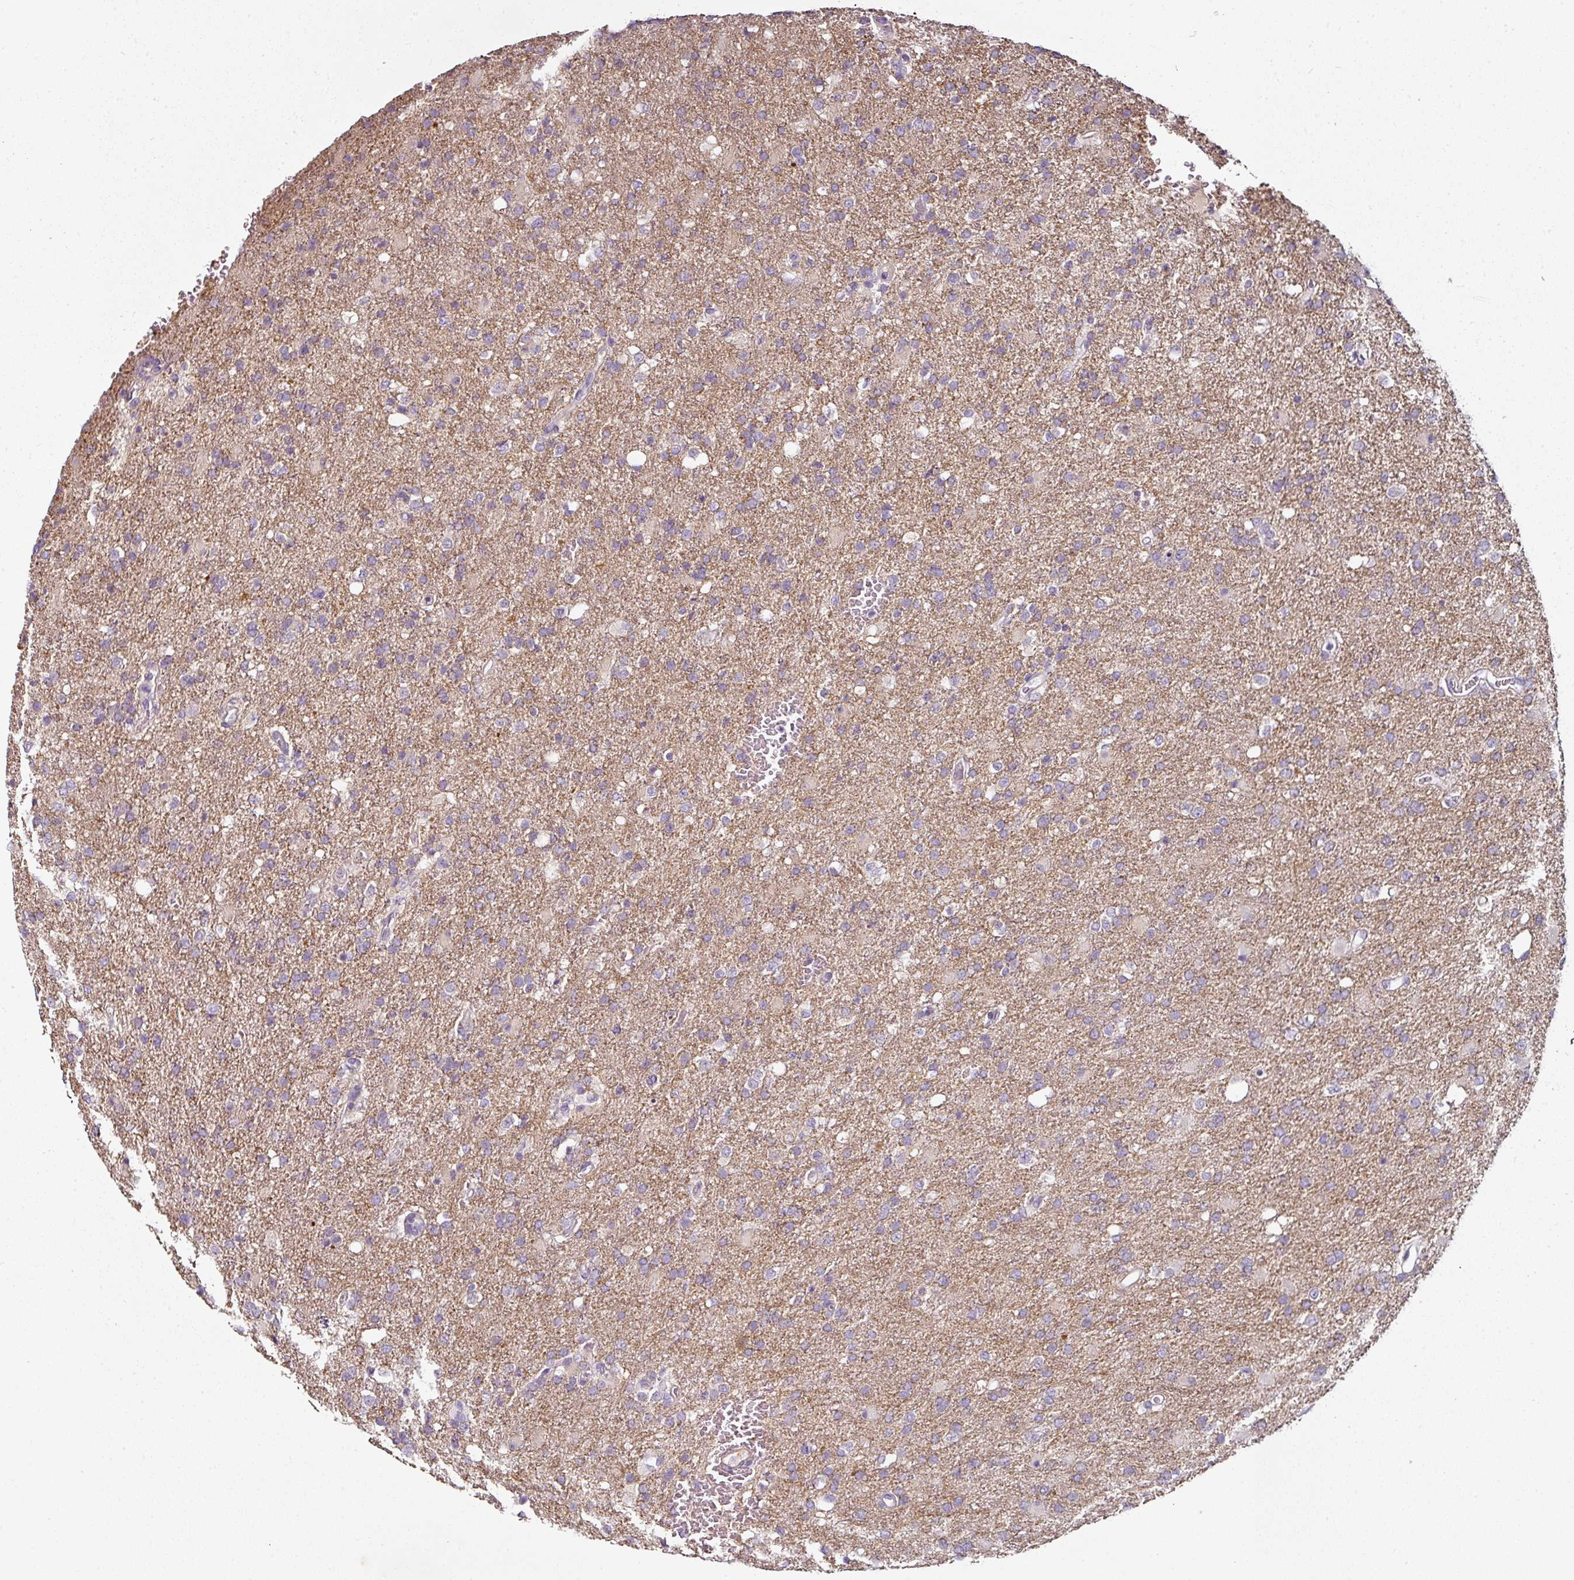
{"staining": {"intensity": "negative", "quantity": "none", "location": "none"}, "tissue": "glioma", "cell_type": "Tumor cells", "image_type": "cancer", "snomed": [{"axis": "morphology", "description": "Glioma, malignant, High grade"}, {"axis": "topography", "description": "Brain"}], "caption": "There is no significant positivity in tumor cells of malignant glioma (high-grade).", "gene": "CAP2", "patient": {"sex": "female", "age": 74}}